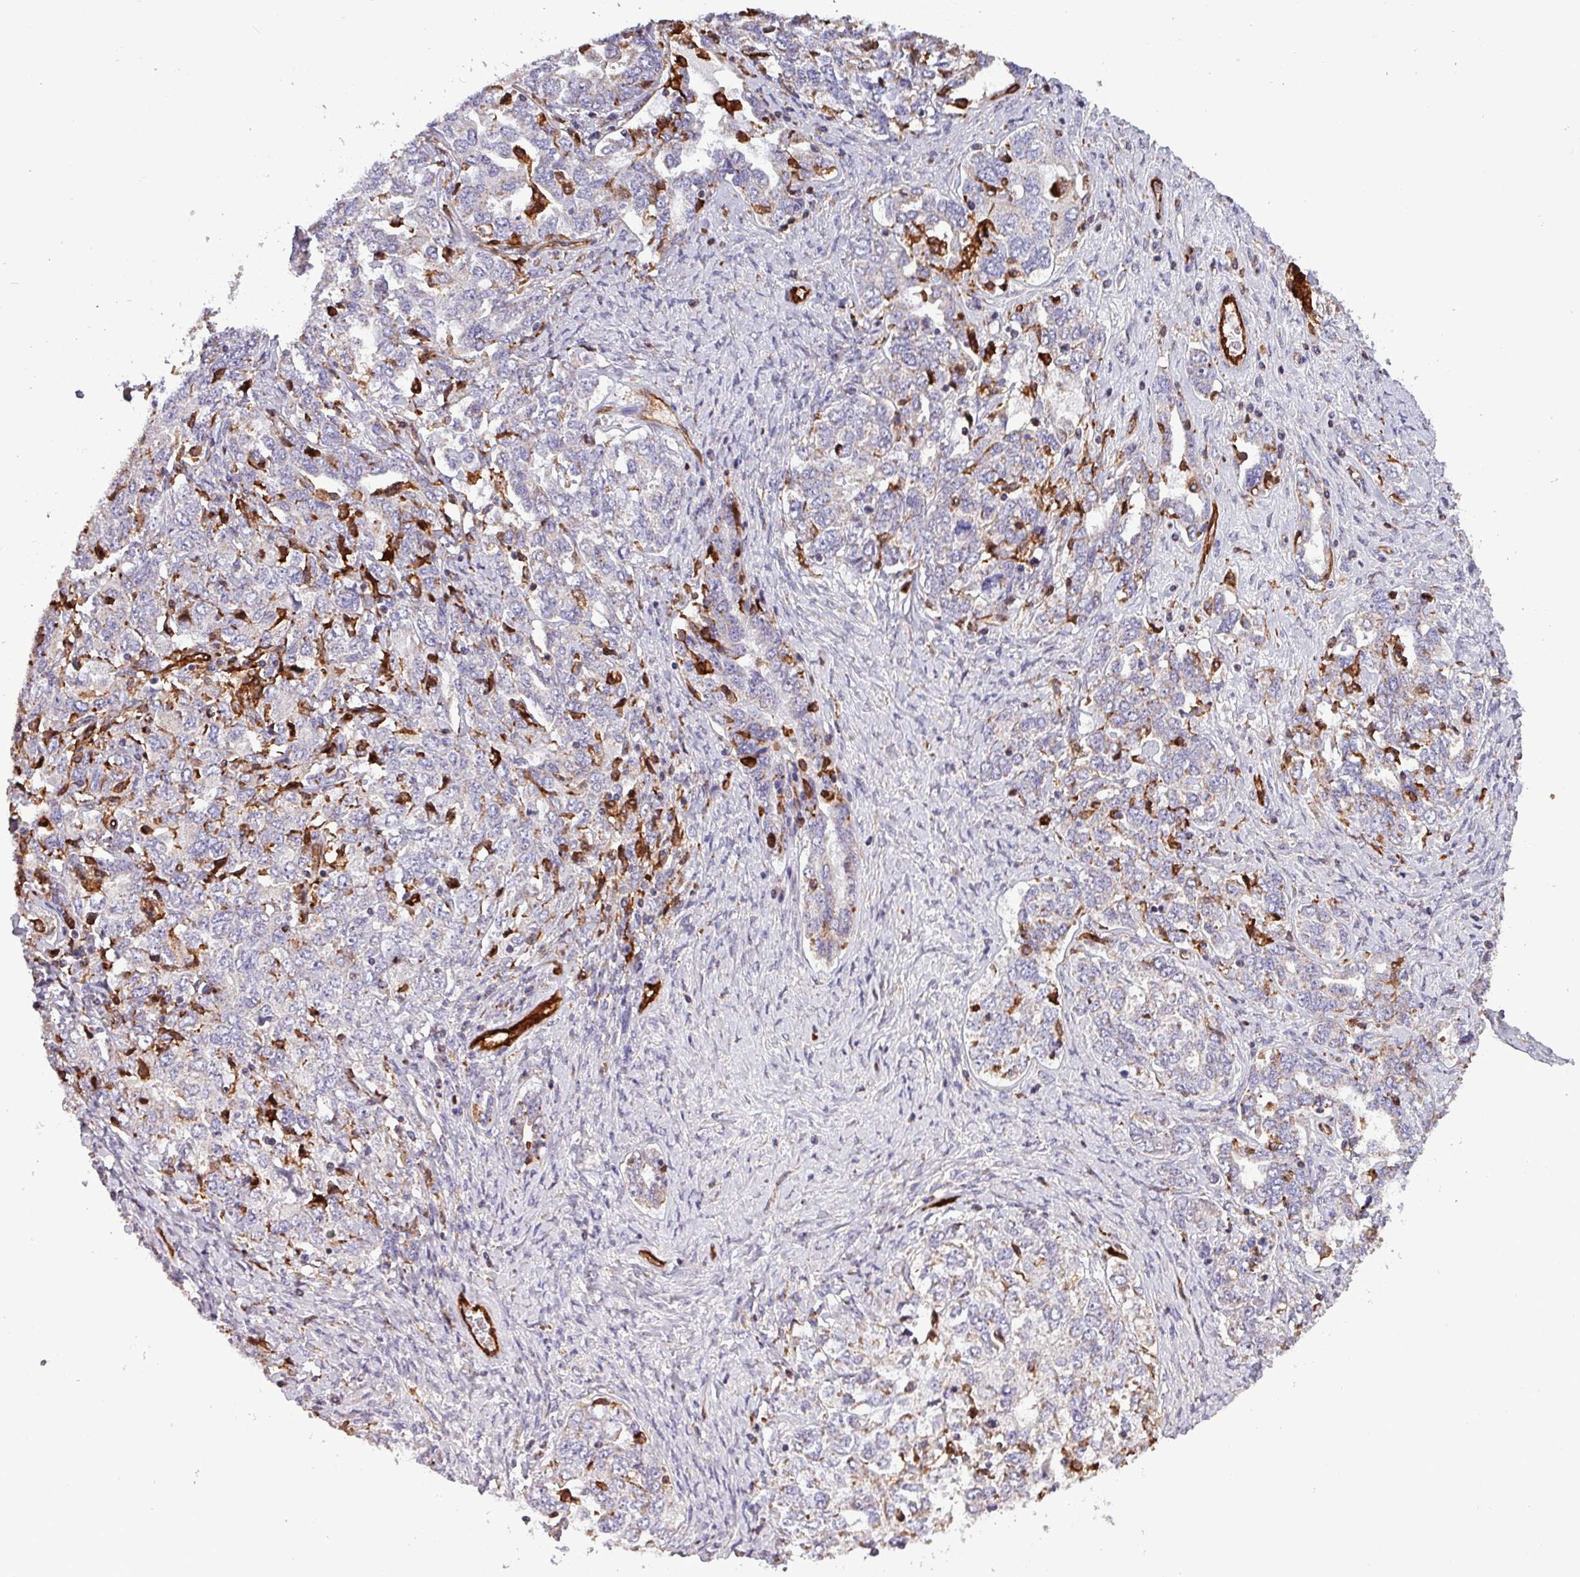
{"staining": {"intensity": "negative", "quantity": "none", "location": "none"}, "tissue": "ovarian cancer", "cell_type": "Tumor cells", "image_type": "cancer", "snomed": [{"axis": "morphology", "description": "Carcinoma, endometroid"}, {"axis": "topography", "description": "Ovary"}], "caption": "The image reveals no significant staining in tumor cells of ovarian cancer (endometroid carcinoma). (Immunohistochemistry (ihc), brightfield microscopy, high magnification).", "gene": "SCIN", "patient": {"sex": "female", "age": 62}}